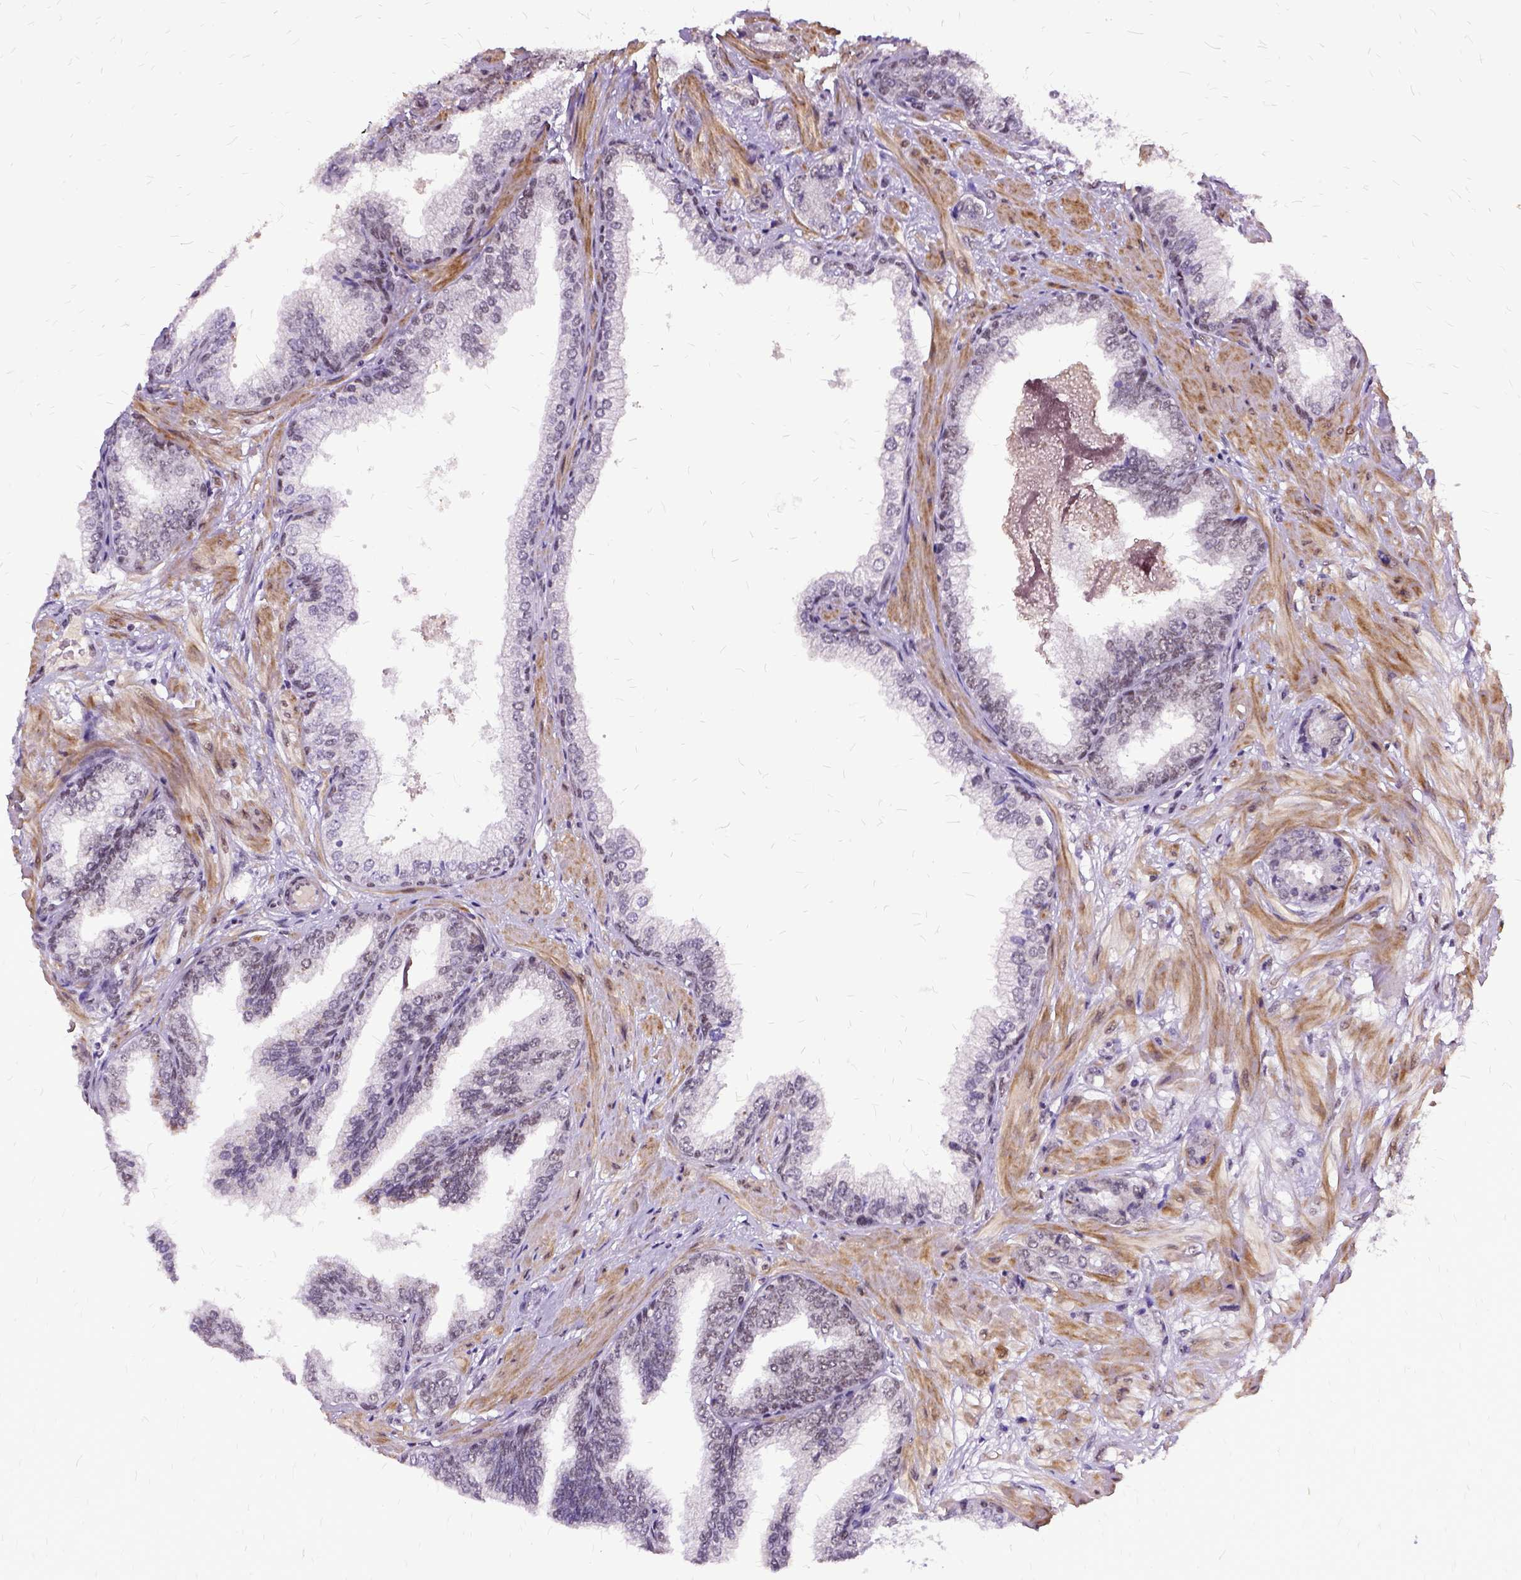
{"staining": {"intensity": "weak", "quantity": "<25%", "location": "cytoplasmic/membranous"}, "tissue": "prostate cancer", "cell_type": "Tumor cells", "image_type": "cancer", "snomed": [{"axis": "morphology", "description": "Adenocarcinoma, Low grade"}, {"axis": "topography", "description": "Prostate"}], "caption": "Micrograph shows no protein positivity in tumor cells of low-grade adenocarcinoma (prostate) tissue. (DAB (3,3'-diaminobenzidine) immunohistochemistry (IHC) with hematoxylin counter stain).", "gene": "SETD1A", "patient": {"sex": "male", "age": 55}}